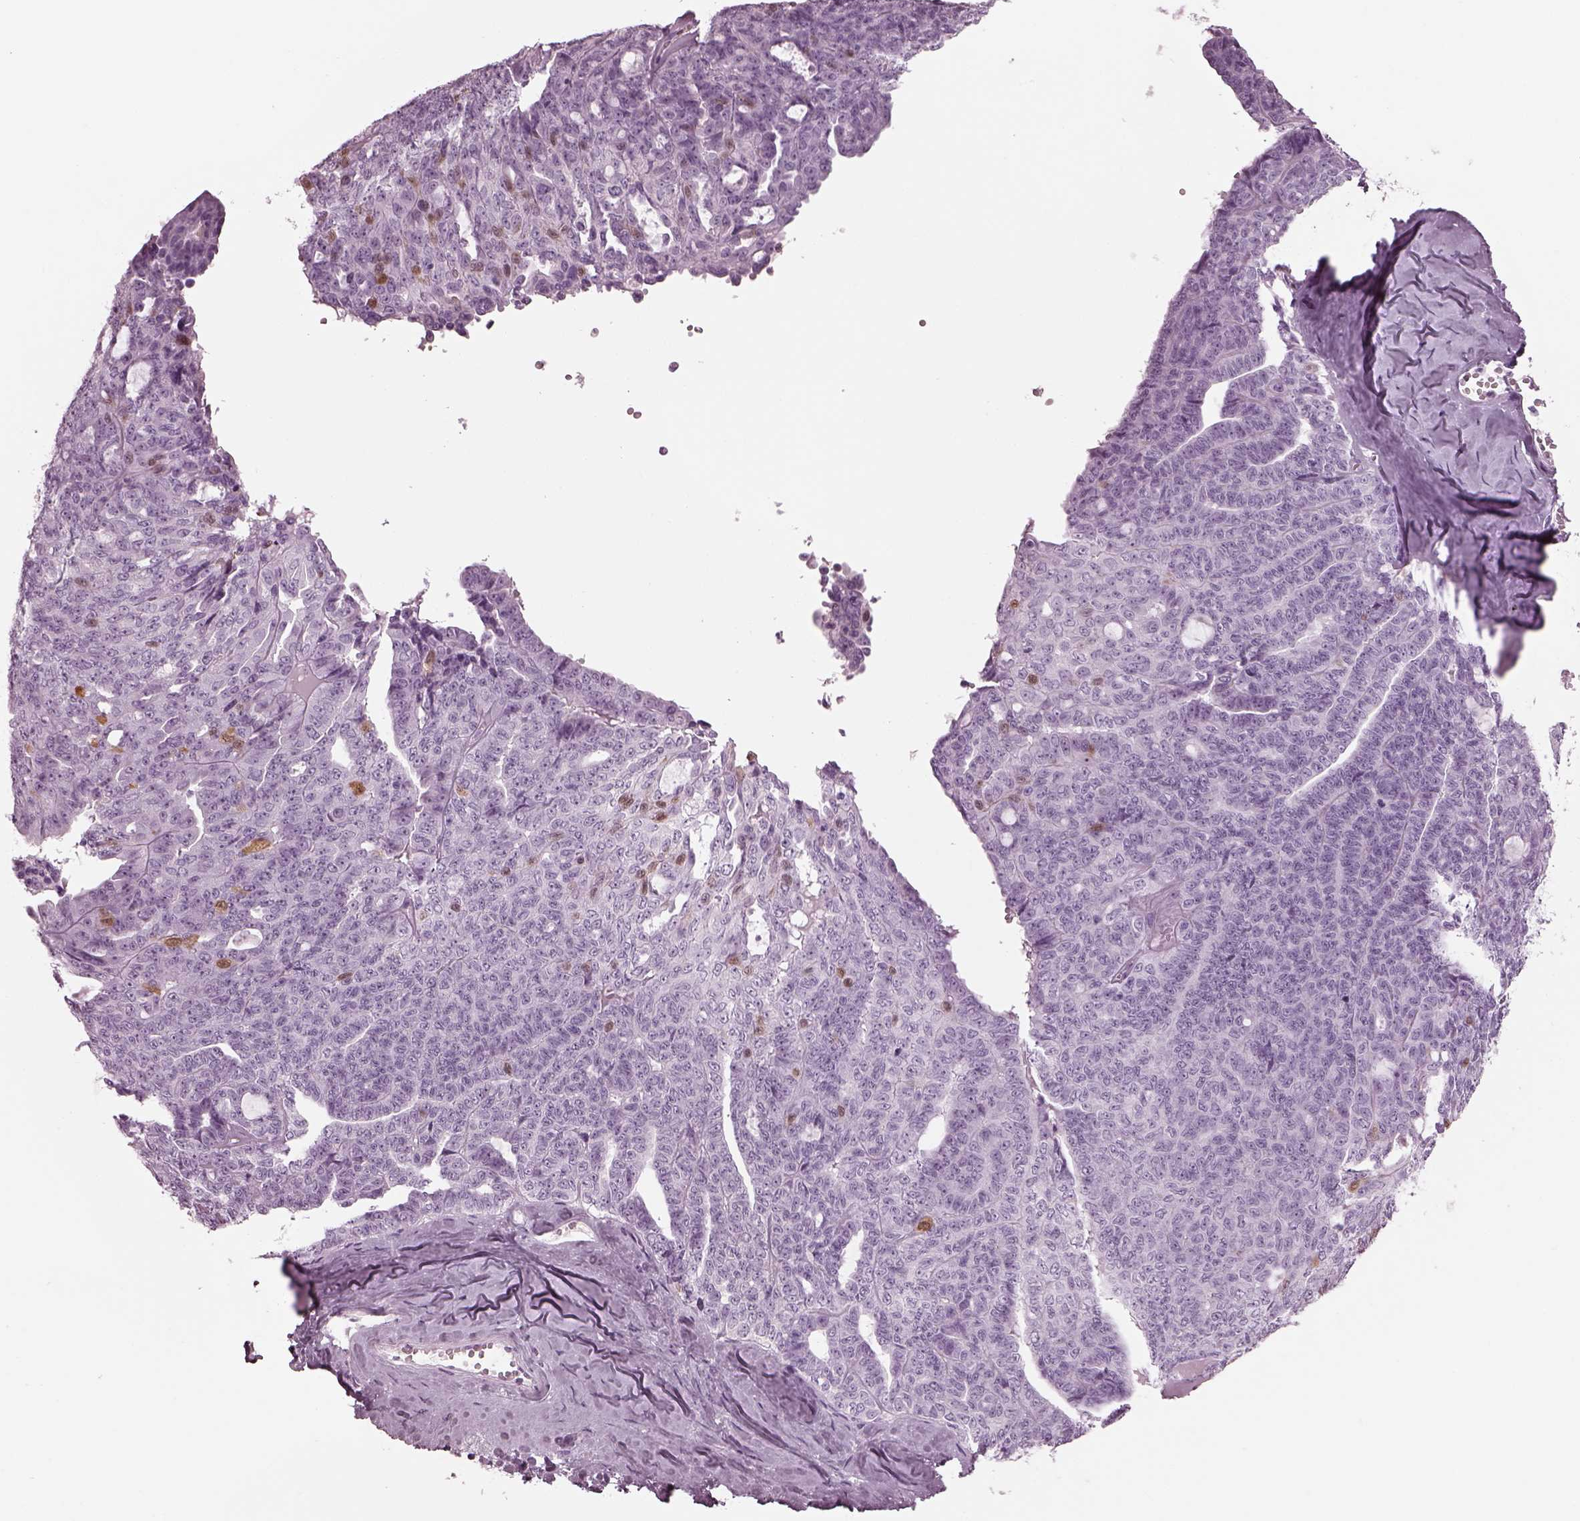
{"staining": {"intensity": "negative", "quantity": "none", "location": "none"}, "tissue": "ovarian cancer", "cell_type": "Tumor cells", "image_type": "cancer", "snomed": [{"axis": "morphology", "description": "Cystadenocarcinoma, serous, NOS"}, {"axis": "topography", "description": "Ovary"}], "caption": "IHC of human ovarian cancer demonstrates no staining in tumor cells.", "gene": "TPPP2", "patient": {"sex": "female", "age": 71}}